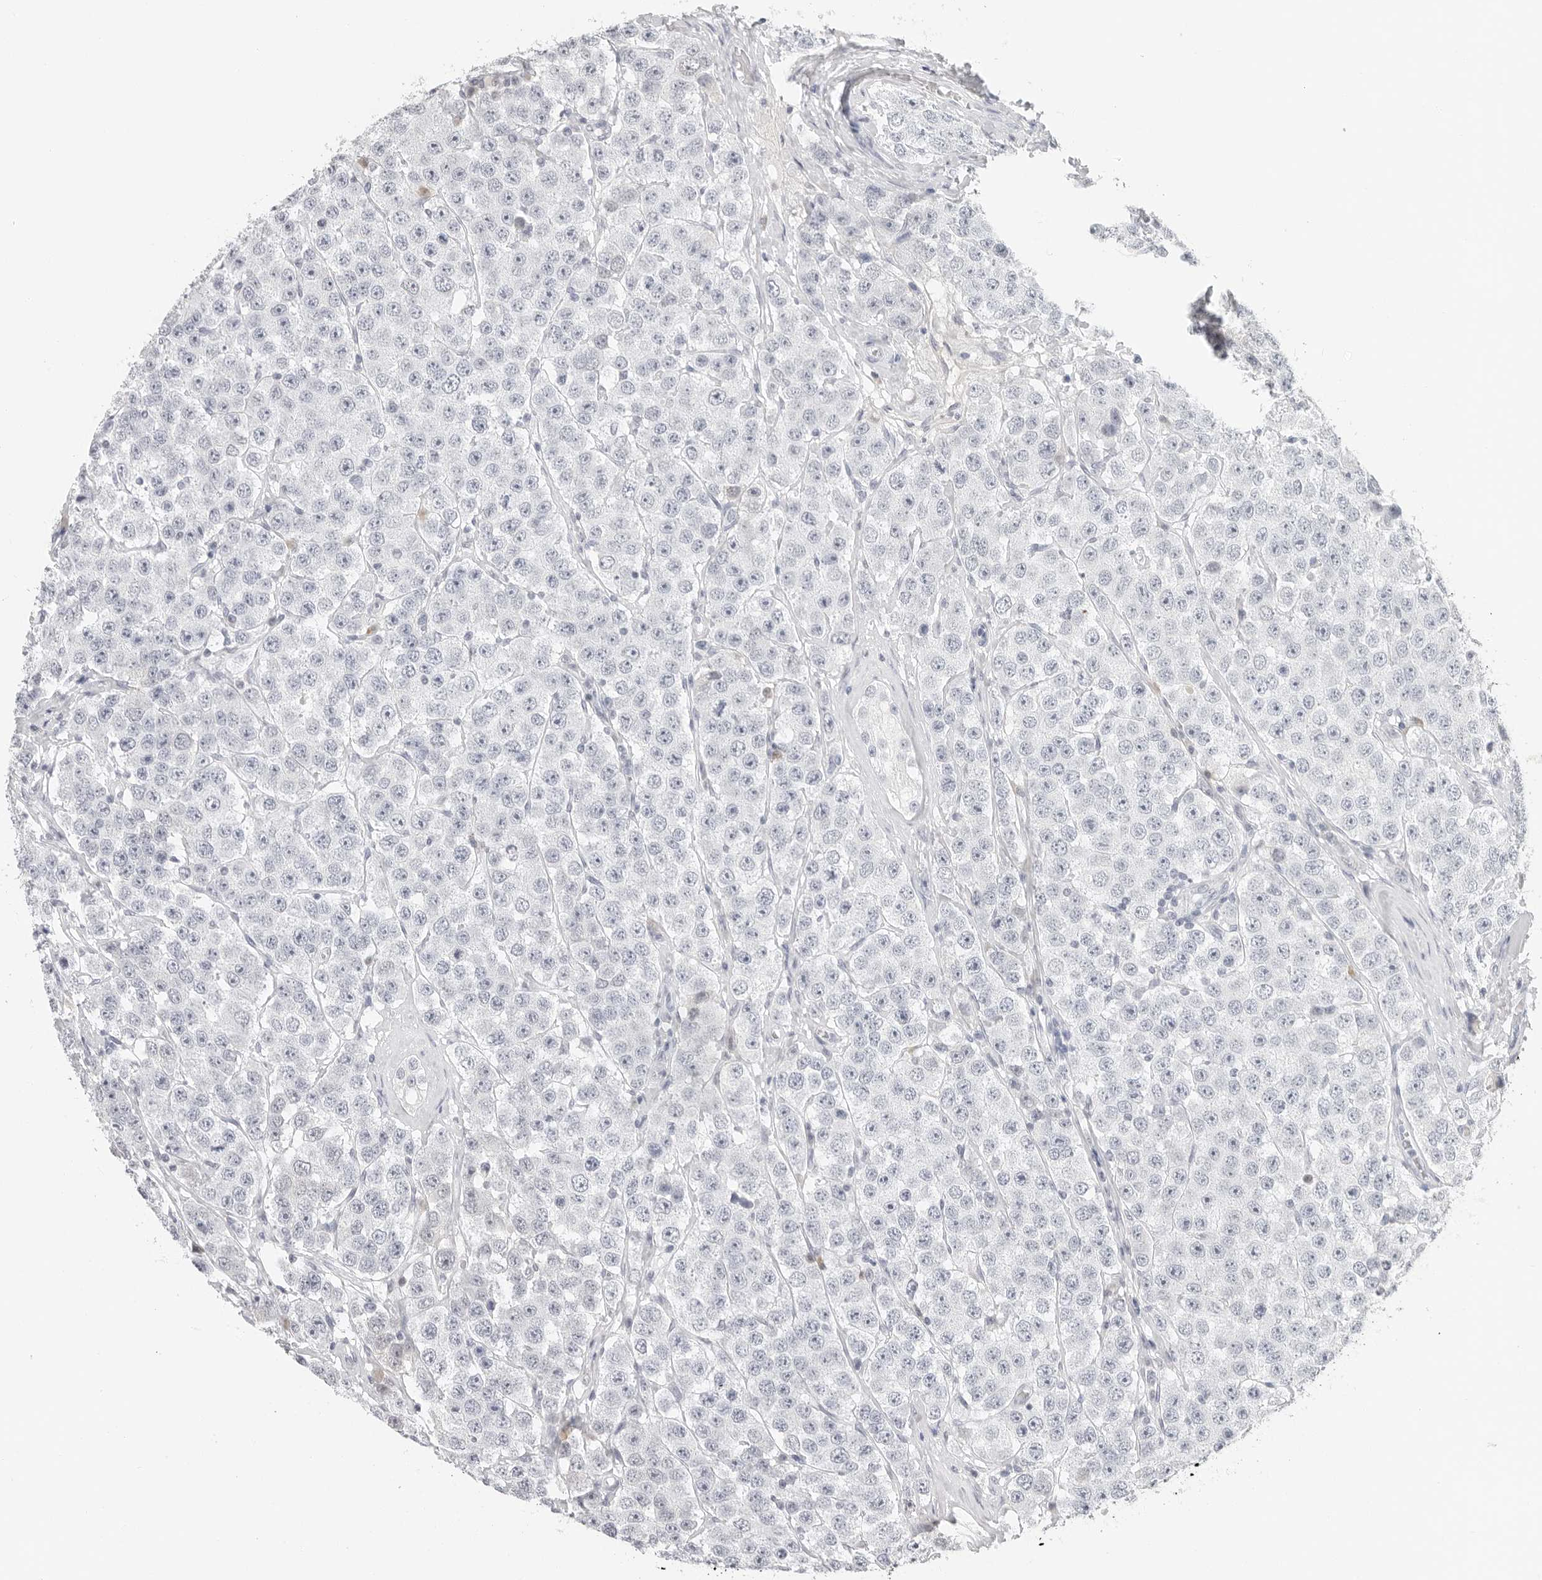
{"staining": {"intensity": "negative", "quantity": "none", "location": "none"}, "tissue": "testis cancer", "cell_type": "Tumor cells", "image_type": "cancer", "snomed": [{"axis": "morphology", "description": "Seminoma, NOS"}, {"axis": "topography", "description": "Testis"}], "caption": "High magnification brightfield microscopy of seminoma (testis) stained with DAB (3,3'-diaminobenzidine) (brown) and counterstained with hematoxylin (blue): tumor cells show no significant positivity.", "gene": "EDN2", "patient": {"sex": "male", "age": 28}}